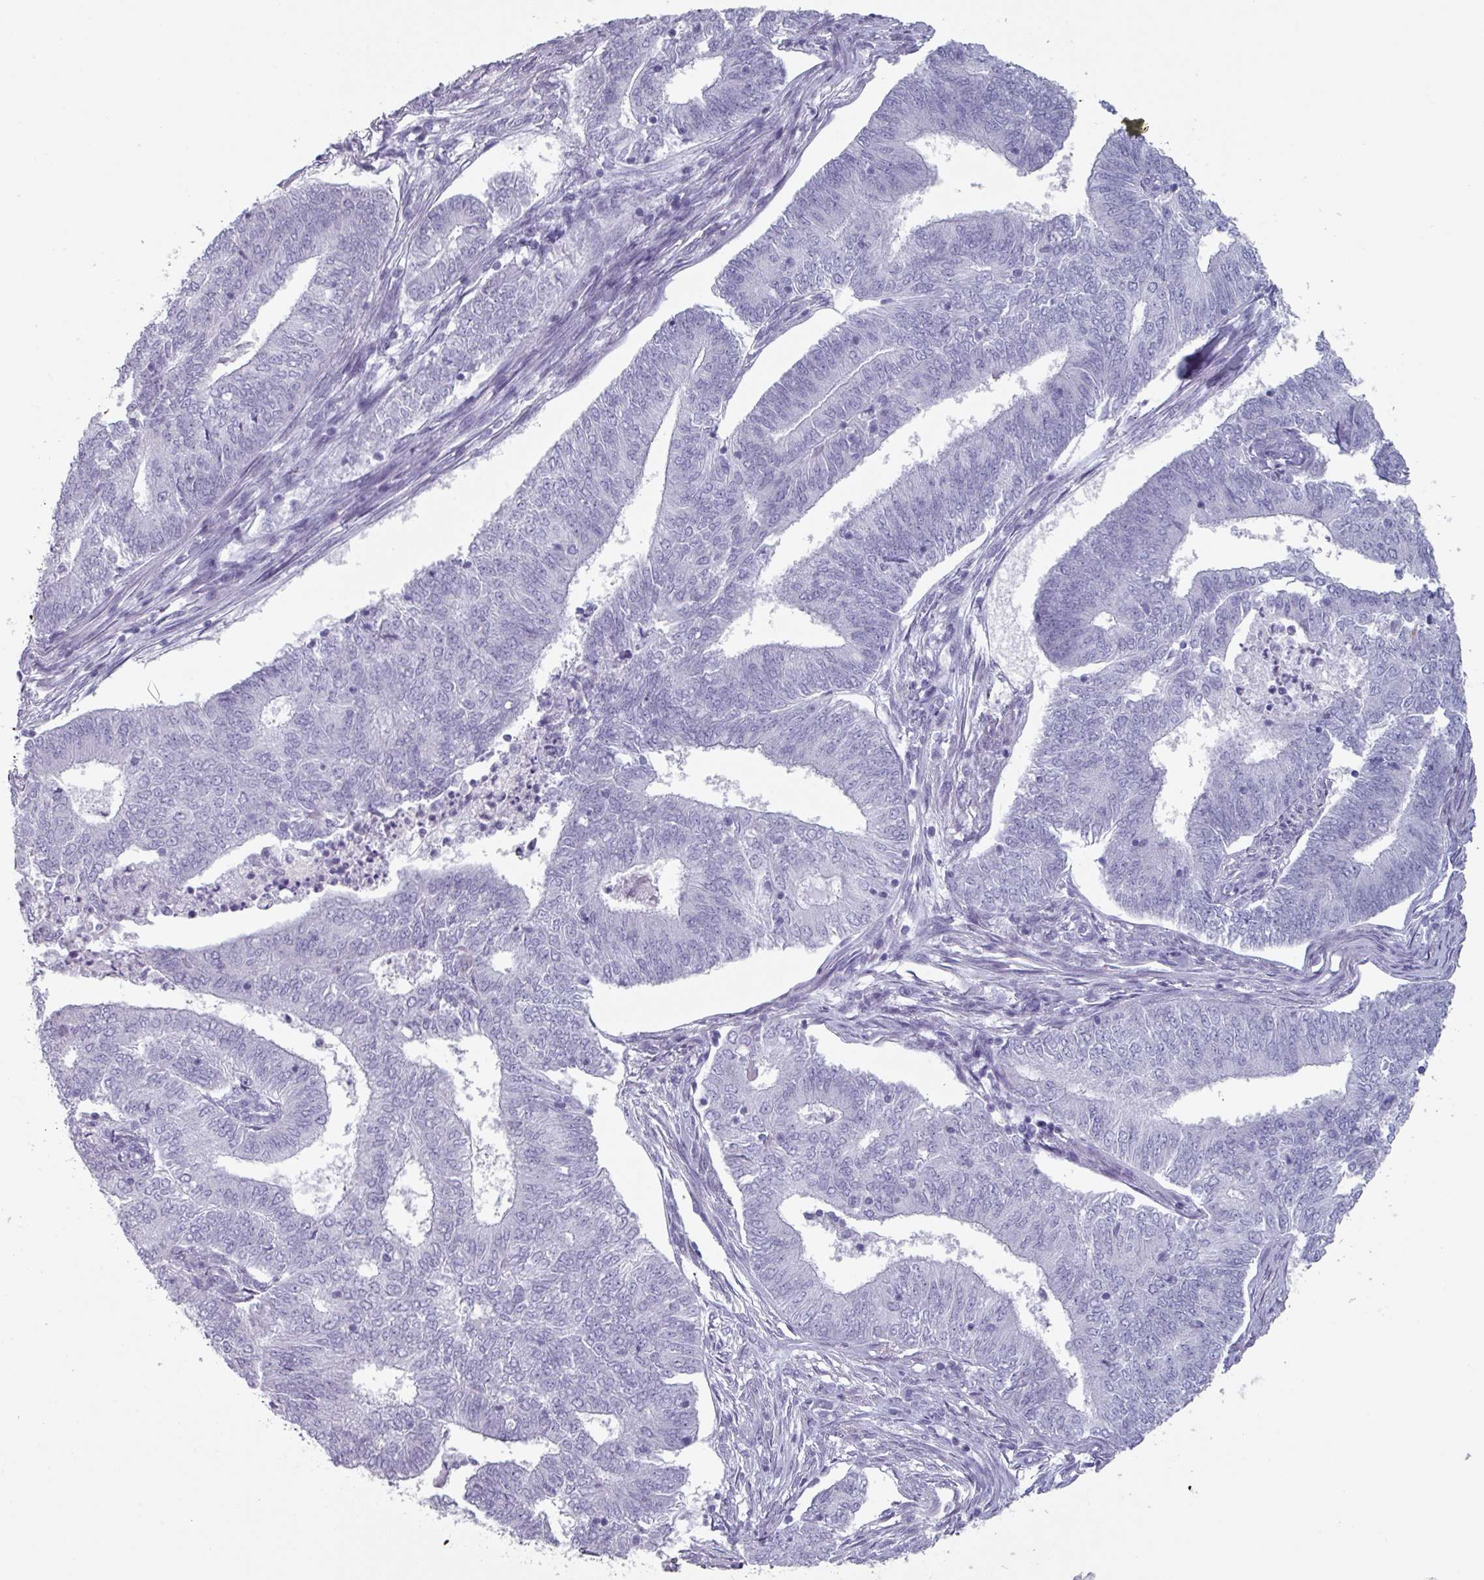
{"staining": {"intensity": "negative", "quantity": "none", "location": "none"}, "tissue": "endometrial cancer", "cell_type": "Tumor cells", "image_type": "cancer", "snomed": [{"axis": "morphology", "description": "Adenocarcinoma, NOS"}, {"axis": "topography", "description": "Endometrium"}], "caption": "Endometrial cancer was stained to show a protein in brown. There is no significant positivity in tumor cells. (DAB (3,3'-diaminobenzidine) immunohistochemistry (IHC) visualized using brightfield microscopy, high magnification).", "gene": "SLC35G2", "patient": {"sex": "female", "age": 62}}